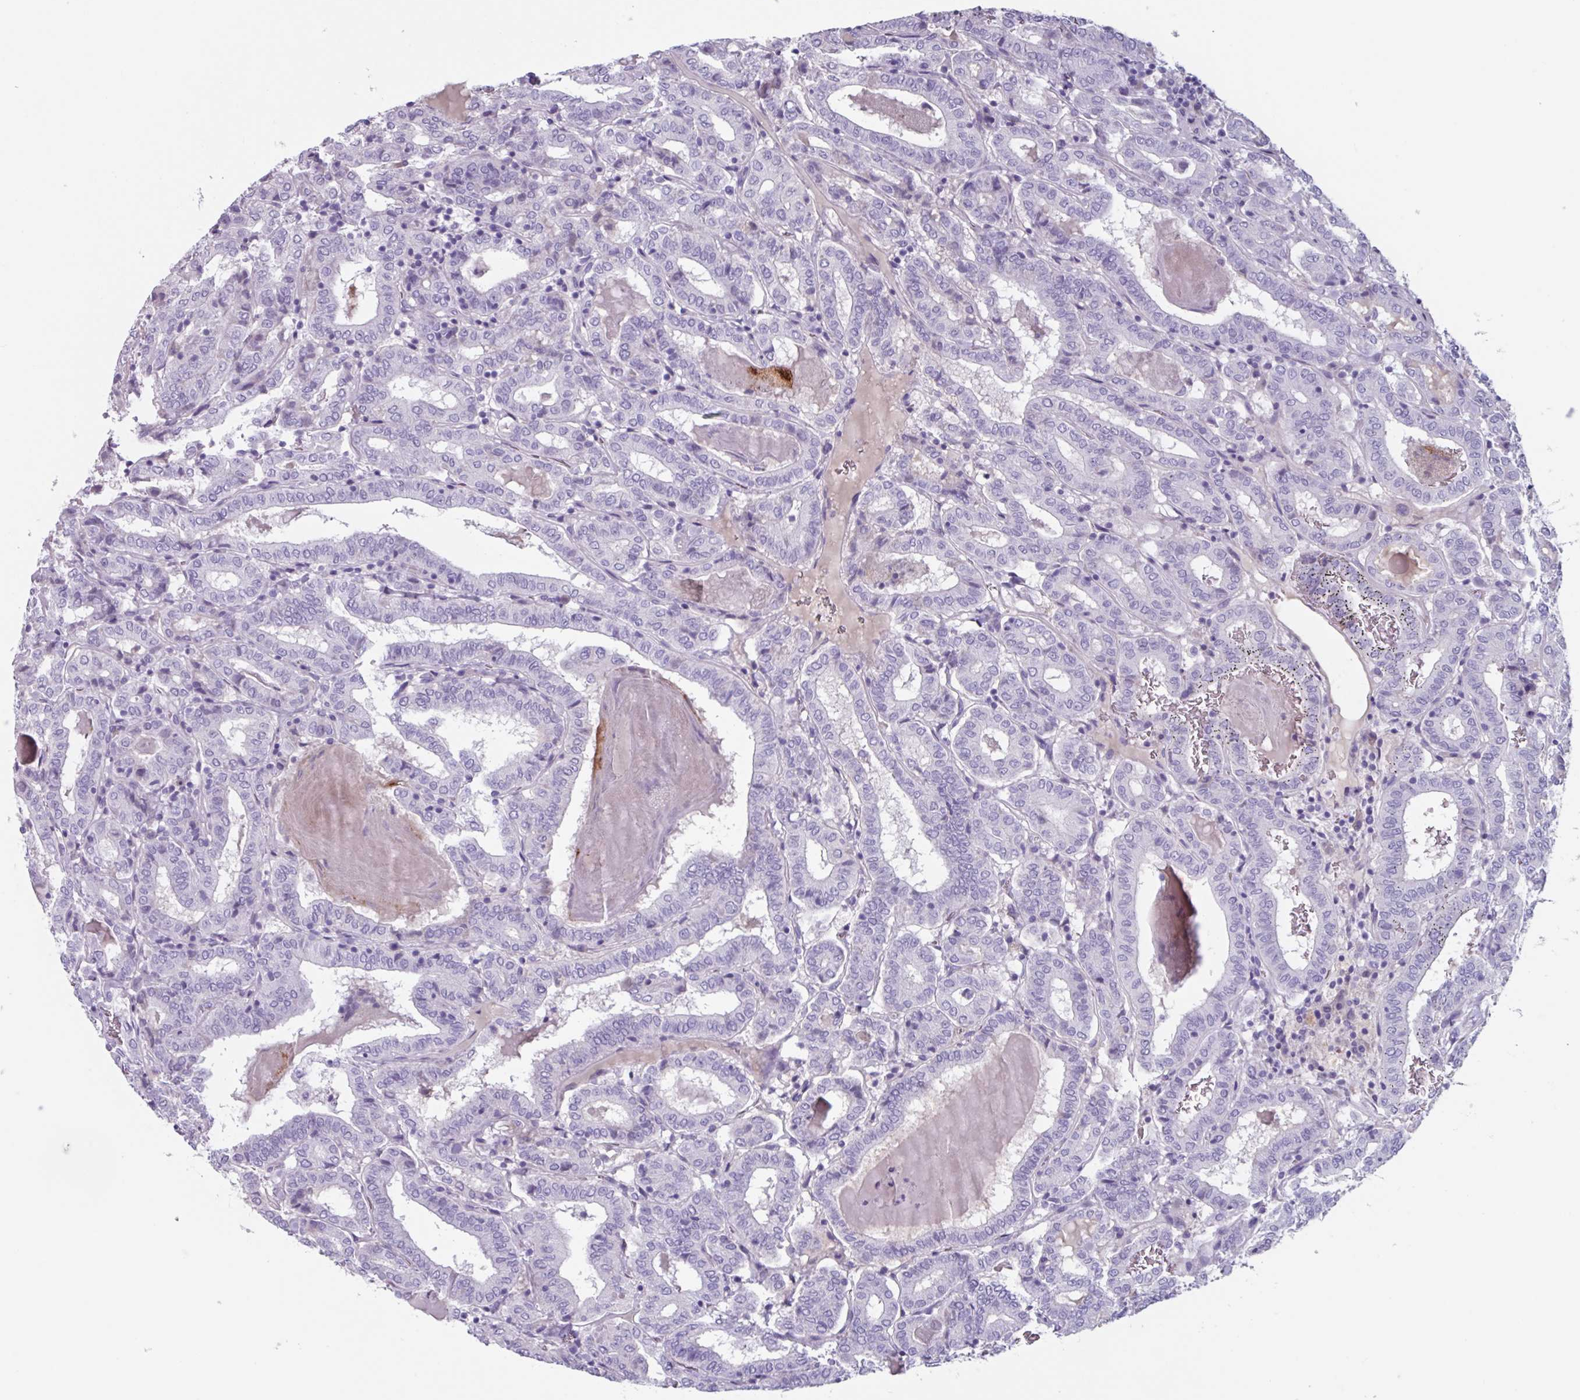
{"staining": {"intensity": "negative", "quantity": "none", "location": "none"}, "tissue": "thyroid cancer", "cell_type": "Tumor cells", "image_type": "cancer", "snomed": [{"axis": "morphology", "description": "Papillary adenocarcinoma, NOS"}, {"axis": "topography", "description": "Thyroid gland"}], "caption": "Tumor cells are negative for protein expression in human thyroid papillary adenocarcinoma. Brightfield microscopy of immunohistochemistry (IHC) stained with DAB (brown) and hematoxylin (blue), captured at high magnification.", "gene": "OR2T10", "patient": {"sex": "female", "age": 72}}